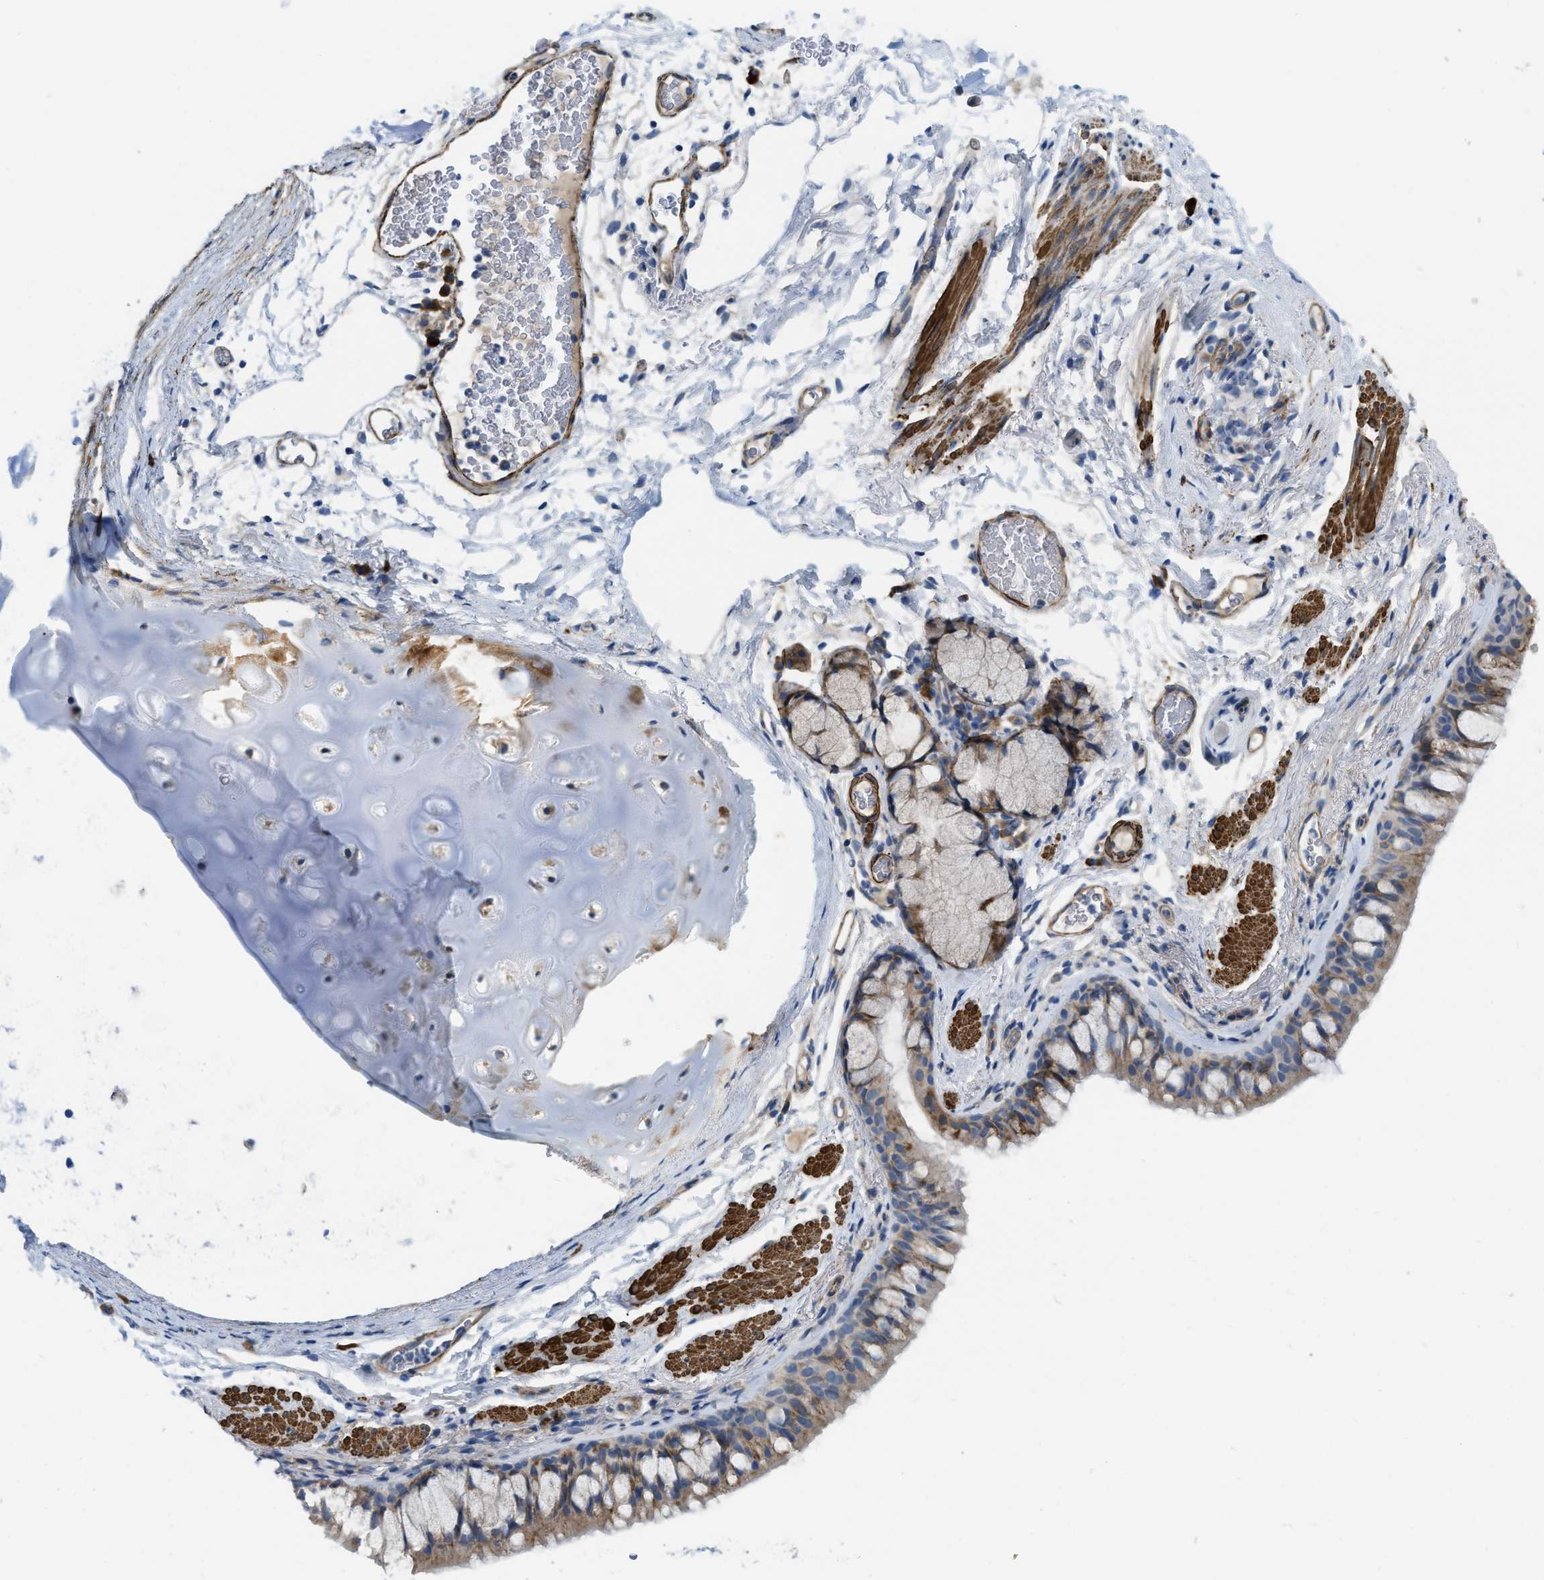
{"staining": {"intensity": "moderate", "quantity": "25%-75%", "location": "cytoplasmic/membranous"}, "tissue": "bronchus", "cell_type": "Respiratory epithelial cells", "image_type": "normal", "snomed": [{"axis": "morphology", "description": "Normal tissue, NOS"}, {"axis": "topography", "description": "Cartilage tissue"}, {"axis": "topography", "description": "Bronchus"}], "caption": "This is a photomicrograph of IHC staining of normal bronchus, which shows moderate staining in the cytoplasmic/membranous of respiratory epithelial cells.", "gene": "BMPR1A", "patient": {"sex": "female", "age": 53}}